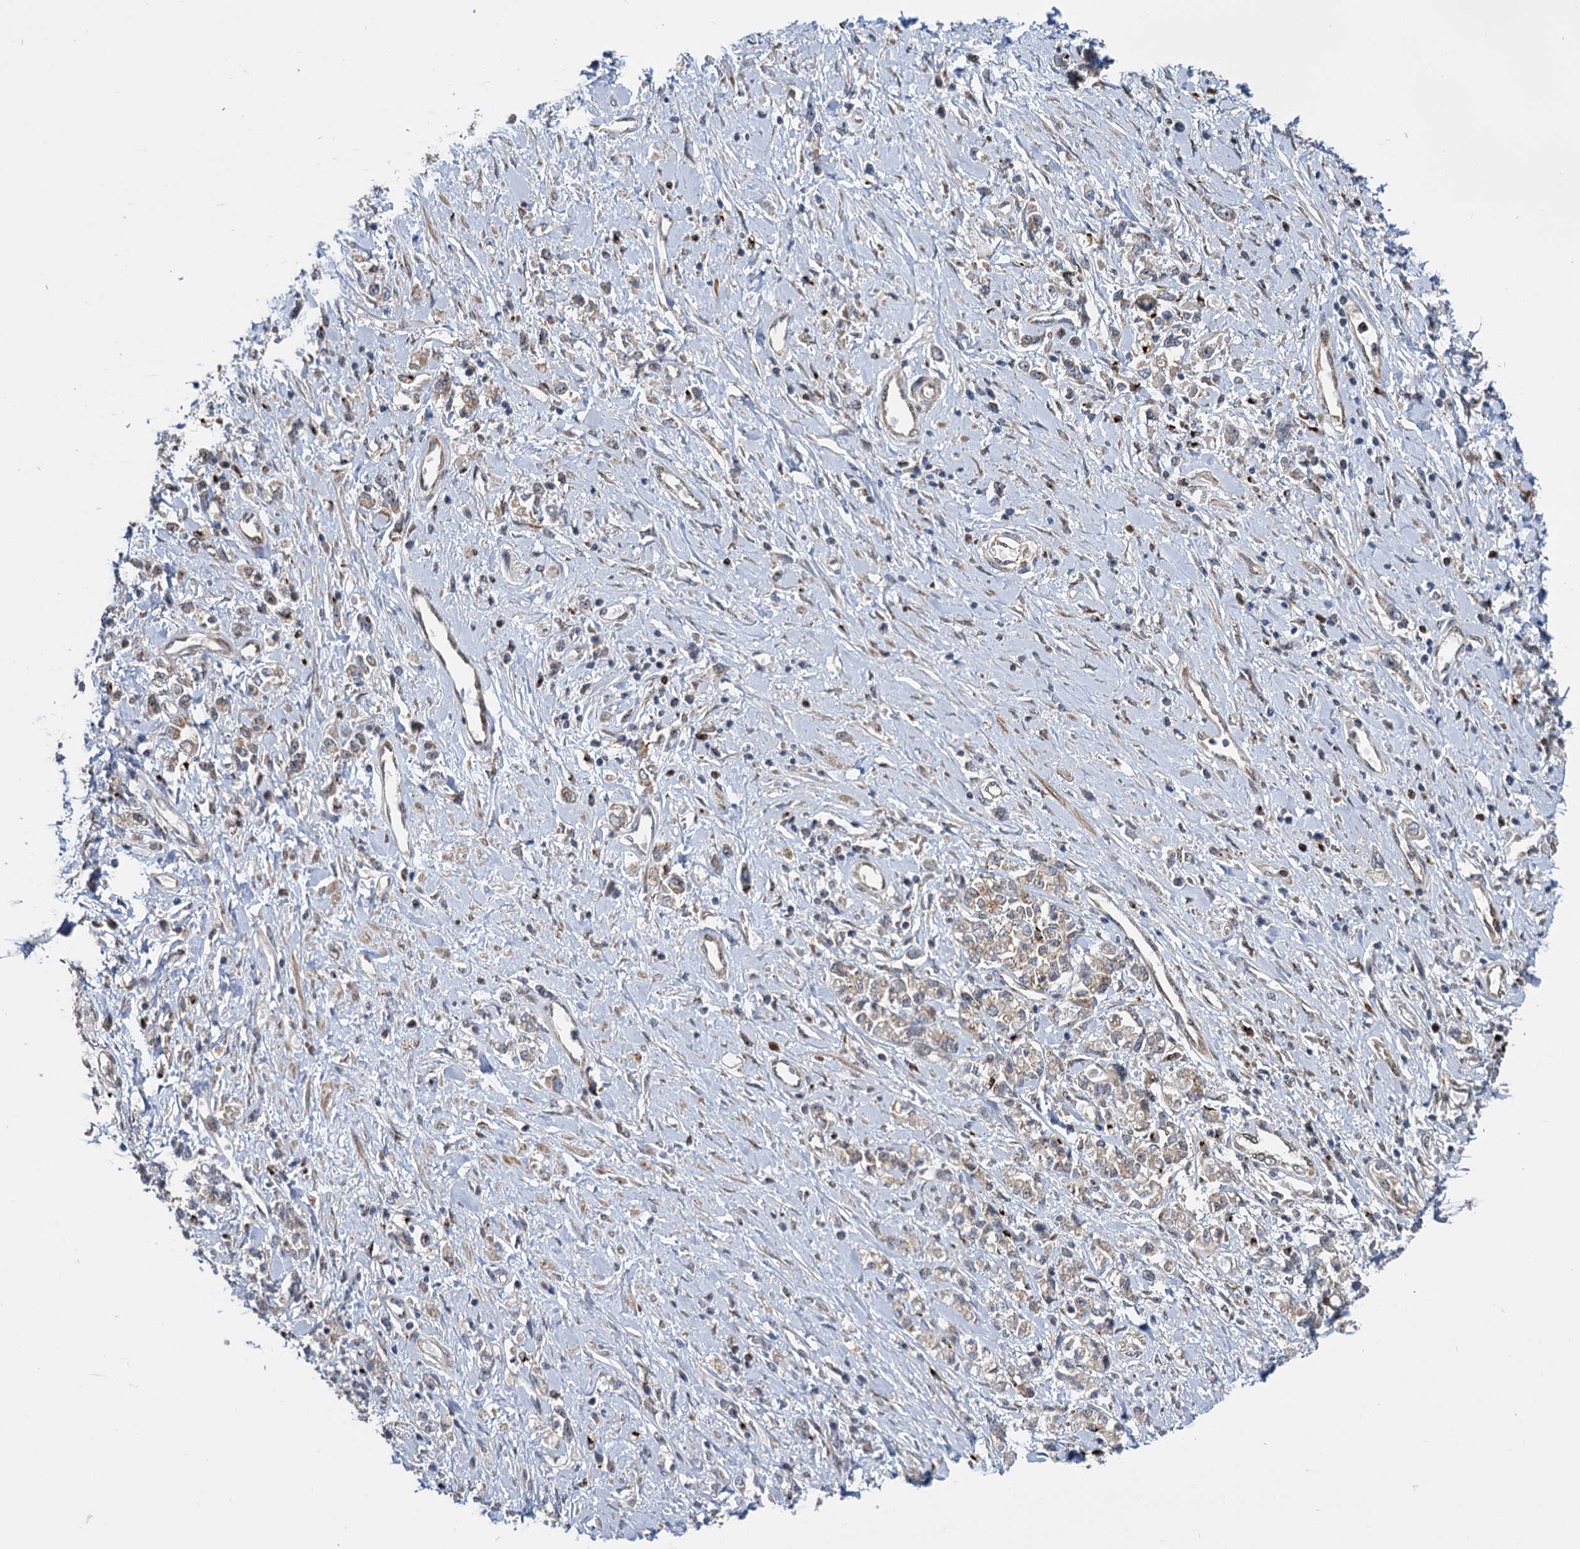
{"staining": {"intensity": "weak", "quantity": ">75%", "location": "cytoplasmic/membranous"}, "tissue": "stomach cancer", "cell_type": "Tumor cells", "image_type": "cancer", "snomed": [{"axis": "morphology", "description": "Adenocarcinoma, NOS"}, {"axis": "topography", "description": "Stomach"}], "caption": "Protein staining of stomach adenocarcinoma tissue displays weak cytoplasmic/membranous expression in about >75% of tumor cells.", "gene": "GAL3ST4", "patient": {"sex": "female", "age": 76}}